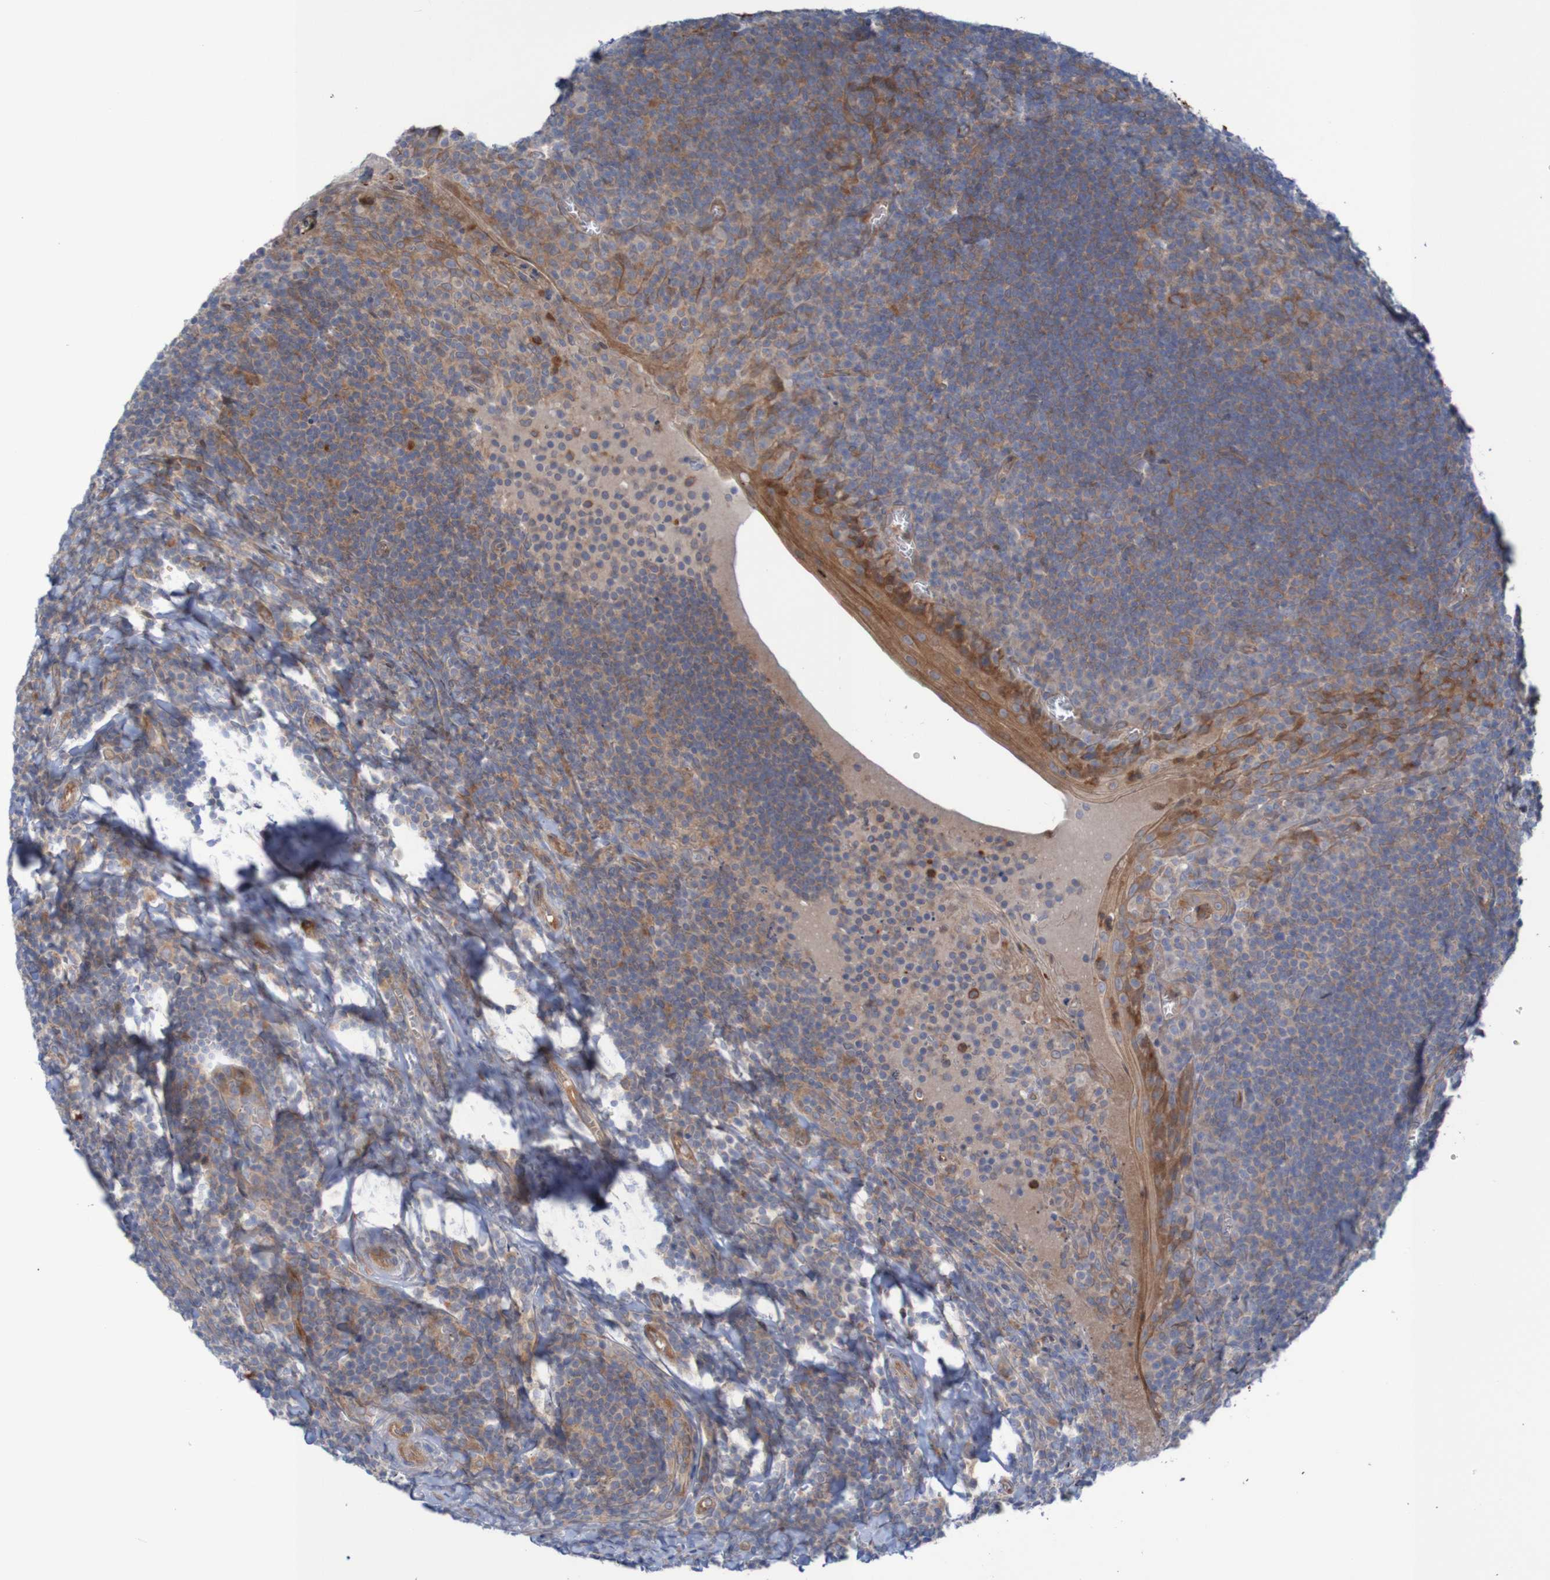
{"staining": {"intensity": "moderate", "quantity": "<25%", "location": "cytoplasmic/membranous"}, "tissue": "tonsil", "cell_type": "Germinal center cells", "image_type": "normal", "snomed": [{"axis": "morphology", "description": "Normal tissue, NOS"}, {"axis": "topography", "description": "Tonsil"}], "caption": "This photomicrograph displays immunohistochemistry staining of benign tonsil, with low moderate cytoplasmic/membranous staining in approximately <25% of germinal center cells.", "gene": "ANGPT4", "patient": {"sex": "male", "age": 37}}